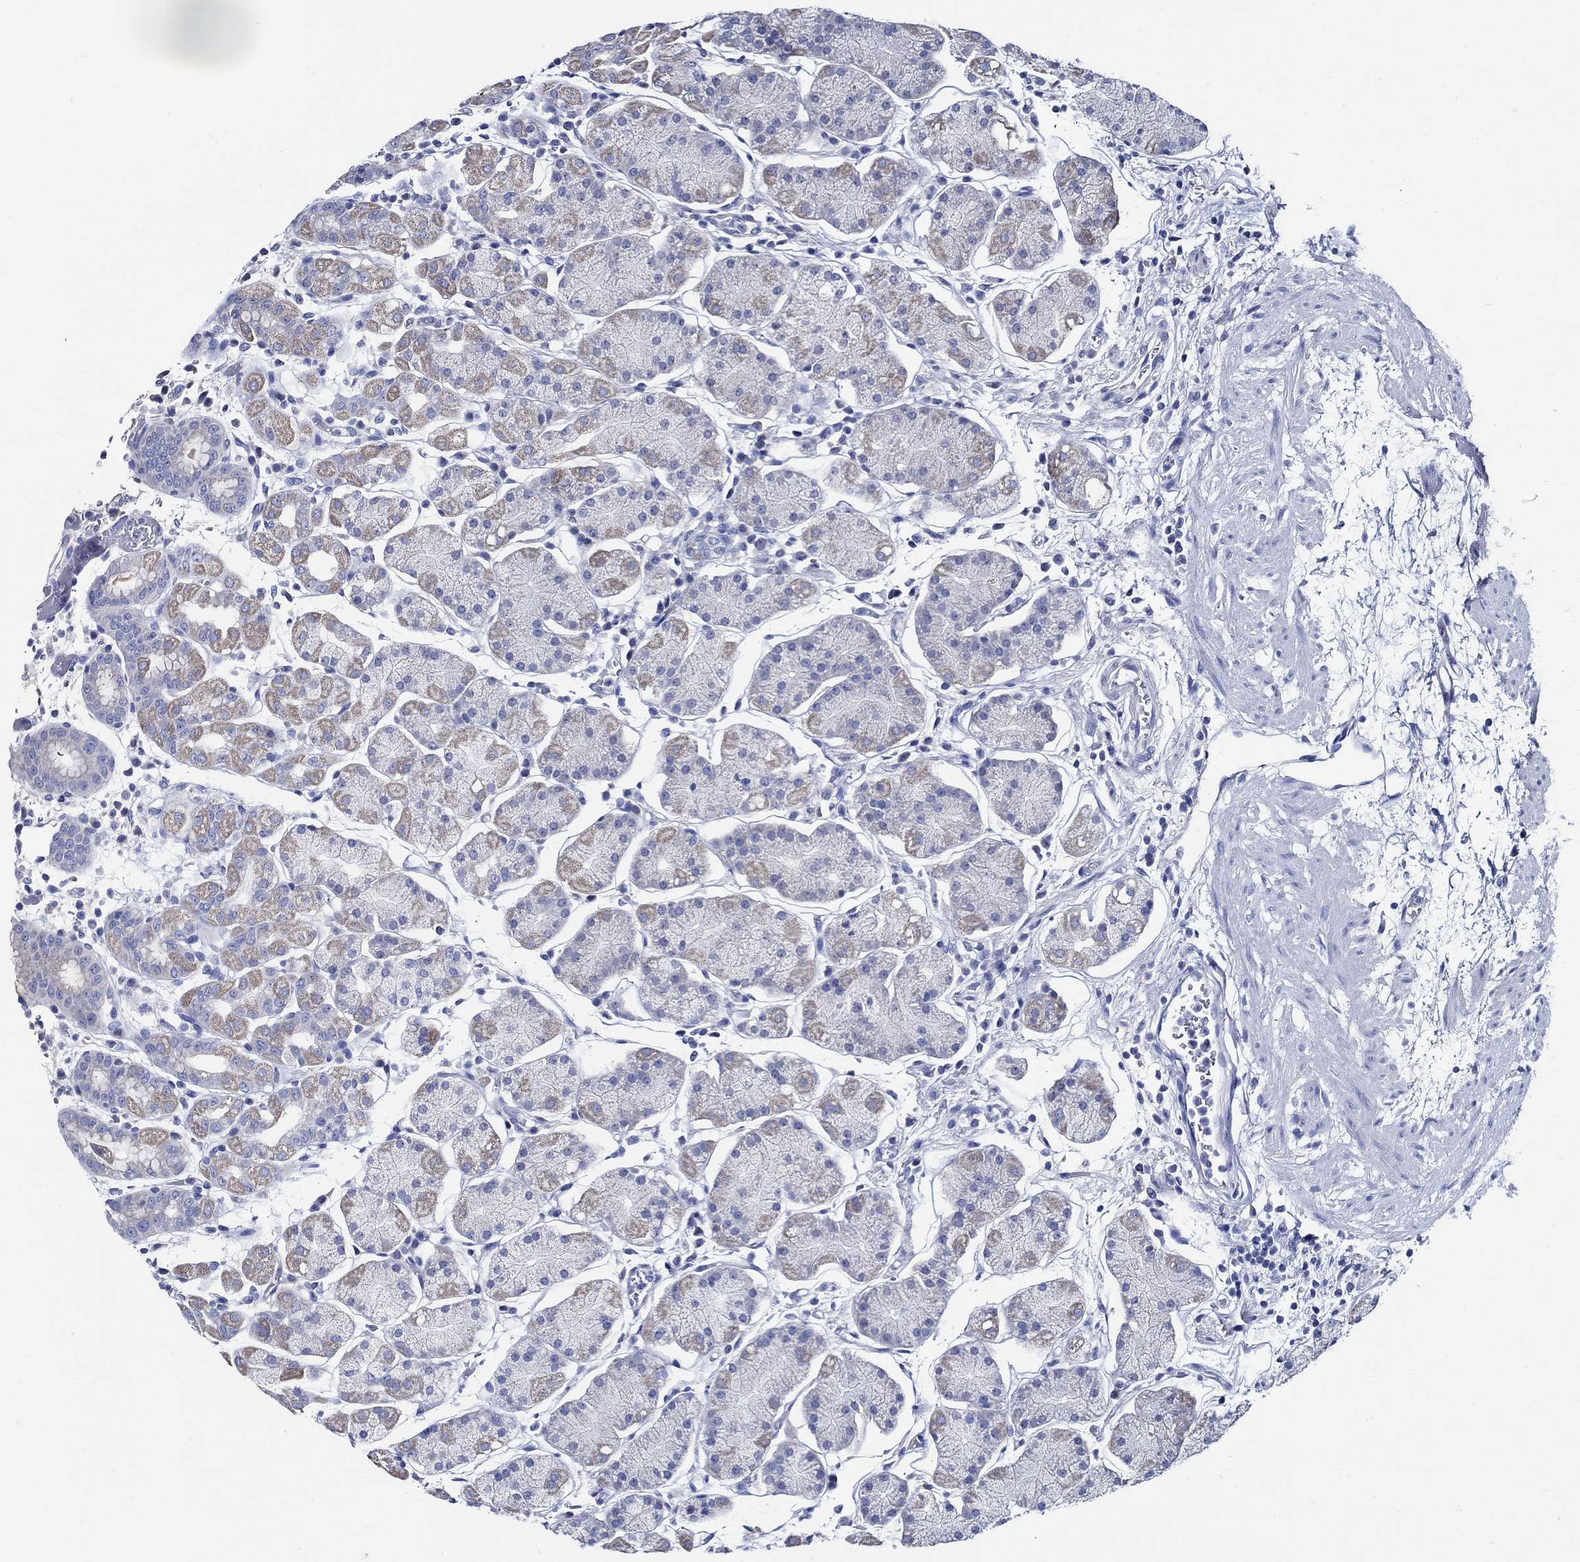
{"staining": {"intensity": "weak", "quantity": "<25%", "location": "cytoplasmic/membranous"}, "tissue": "stomach", "cell_type": "Glandular cells", "image_type": "normal", "snomed": [{"axis": "morphology", "description": "Normal tissue, NOS"}, {"axis": "topography", "description": "Stomach"}], "caption": "High power microscopy photomicrograph of an IHC histopathology image of benign stomach, revealing no significant positivity in glandular cells.", "gene": "SKOR1", "patient": {"sex": "male", "age": 54}}